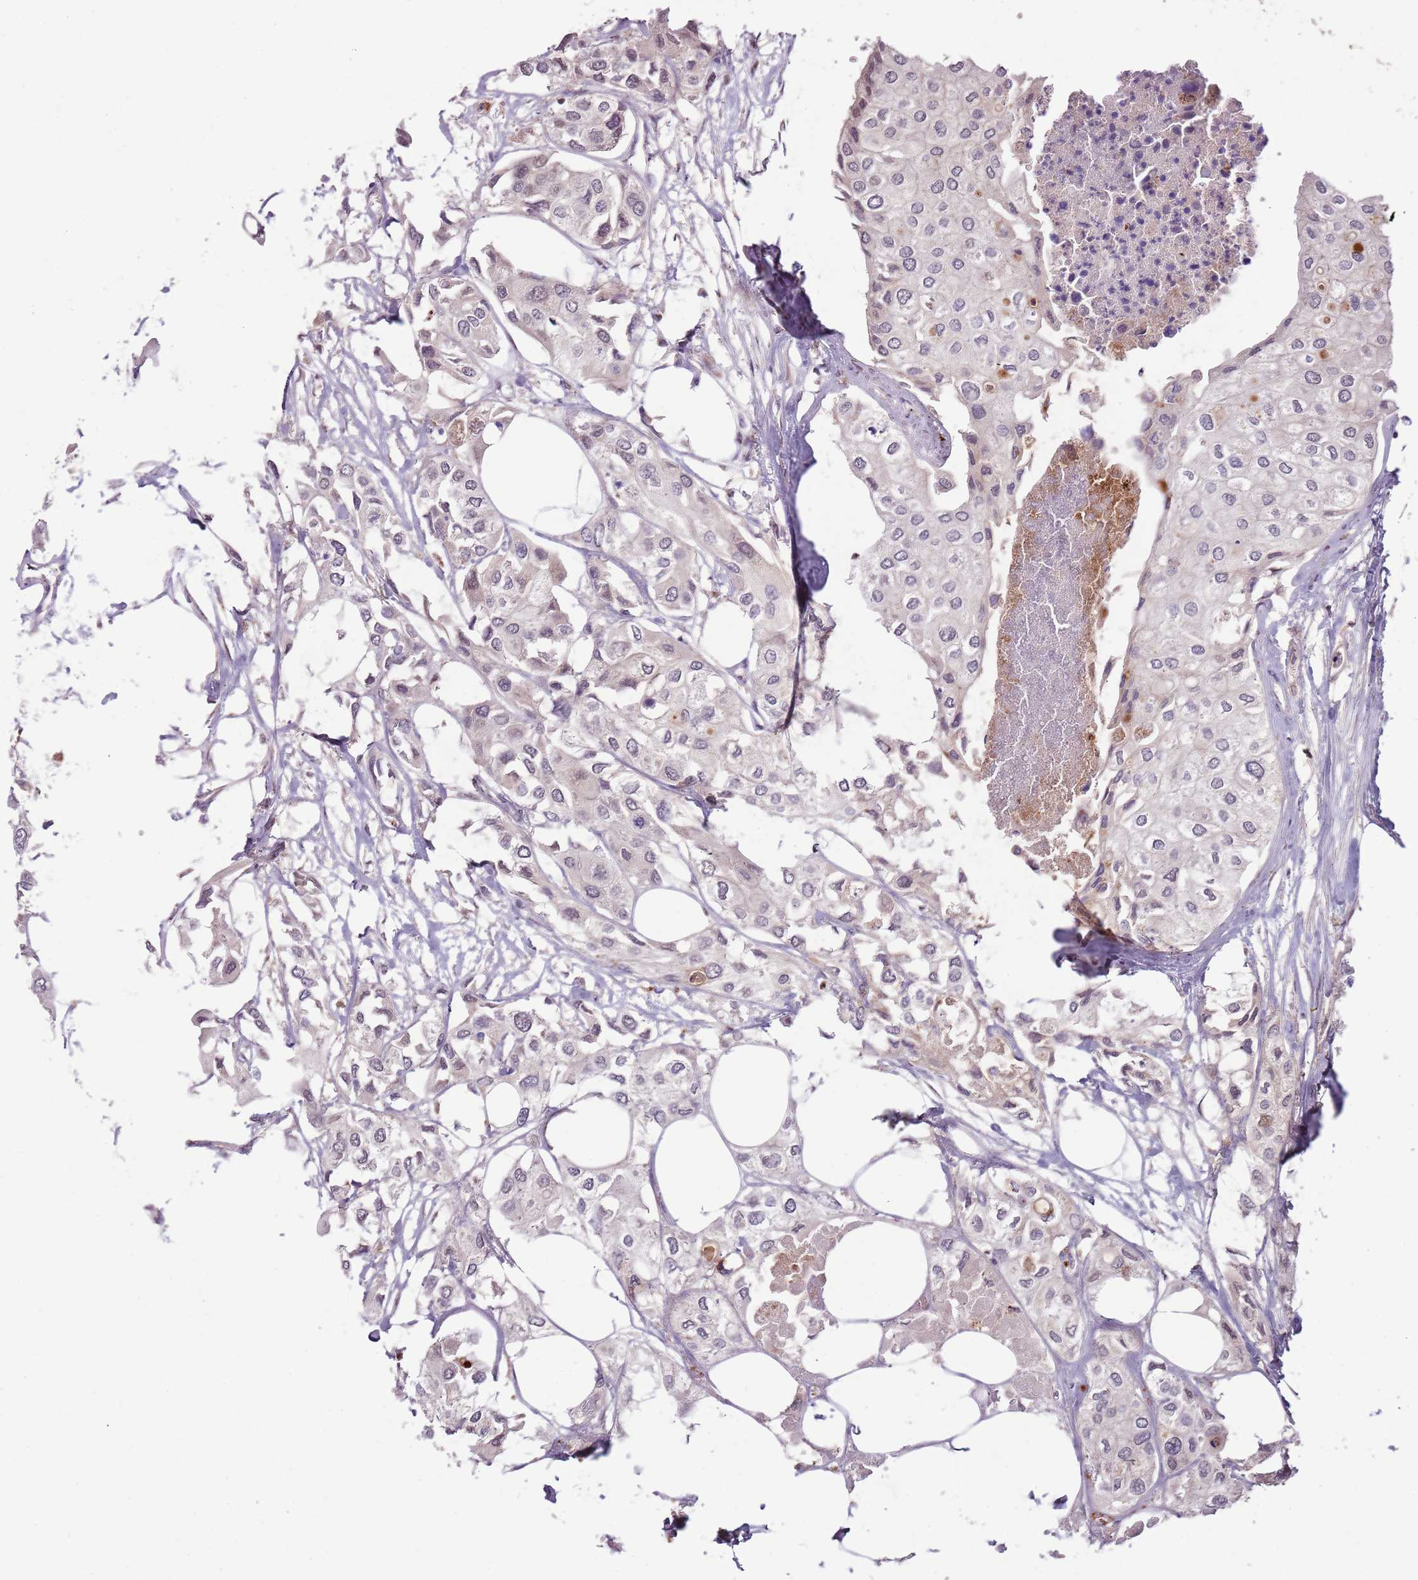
{"staining": {"intensity": "negative", "quantity": "none", "location": "none"}, "tissue": "urothelial cancer", "cell_type": "Tumor cells", "image_type": "cancer", "snomed": [{"axis": "morphology", "description": "Urothelial carcinoma, High grade"}, {"axis": "topography", "description": "Urinary bladder"}], "caption": "Tumor cells show no significant protein positivity in urothelial cancer.", "gene": "ULK3", "patient": {"sex": "male", "age": 64}}